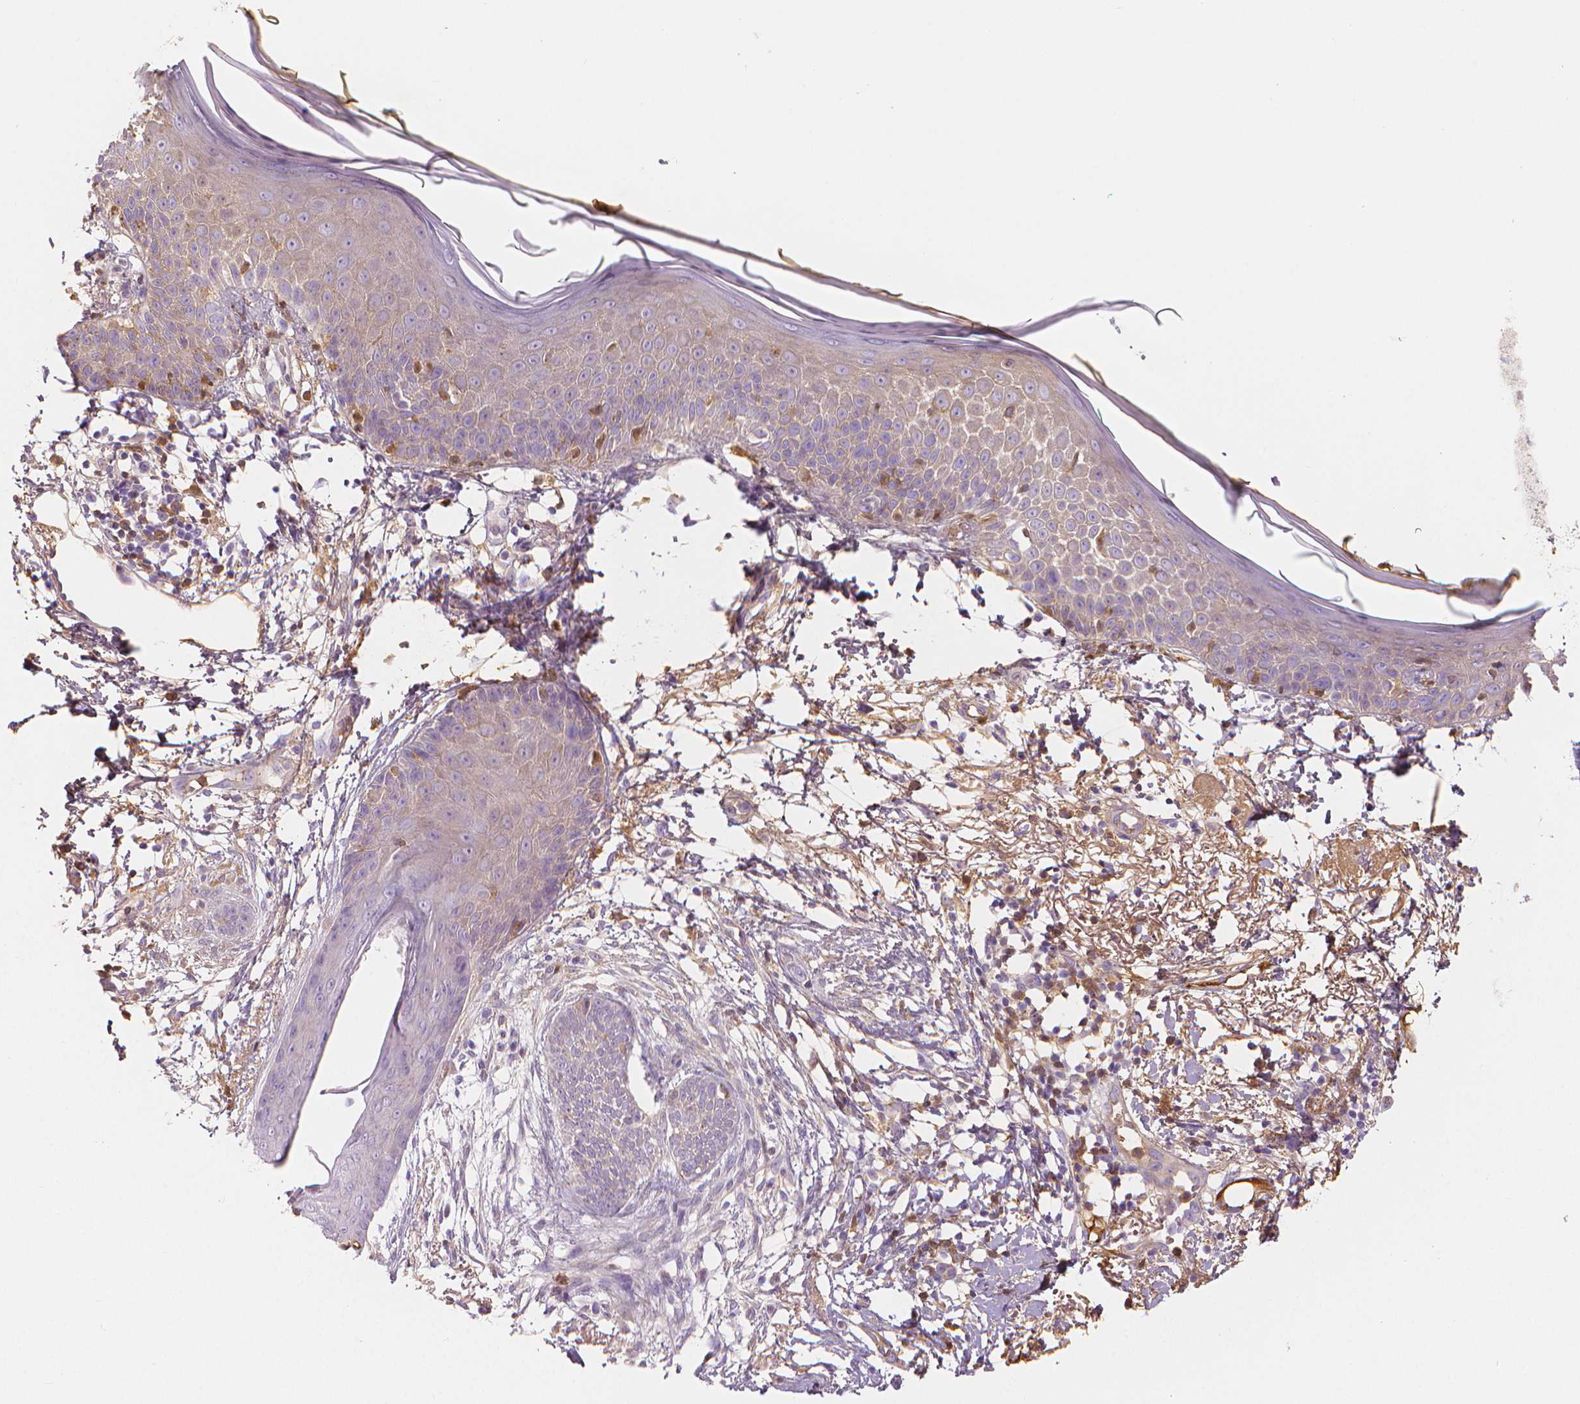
{"staining": {"intensity": "weak", "quantity": "<25%", "location": "cytoplasmic/membranous"}, "tissue": "skin cancer", "cell_type": "Tumor cells", "image_type": "cancer", "snomed": [{"axis": "morphology", "description": "Normal tissue, NOS"}, {"axis": "morphology", "description": "Basal cell carcinoma"}, {"axis": "topography", "description": "Skin"}], "caption": "Skin cancer (basal cell carcinoma) was stained to show a protein in brown. There is no significant staining in tumor cells.", "gene": "APOA4", "patient": {"sex": "male", "age": 84}}